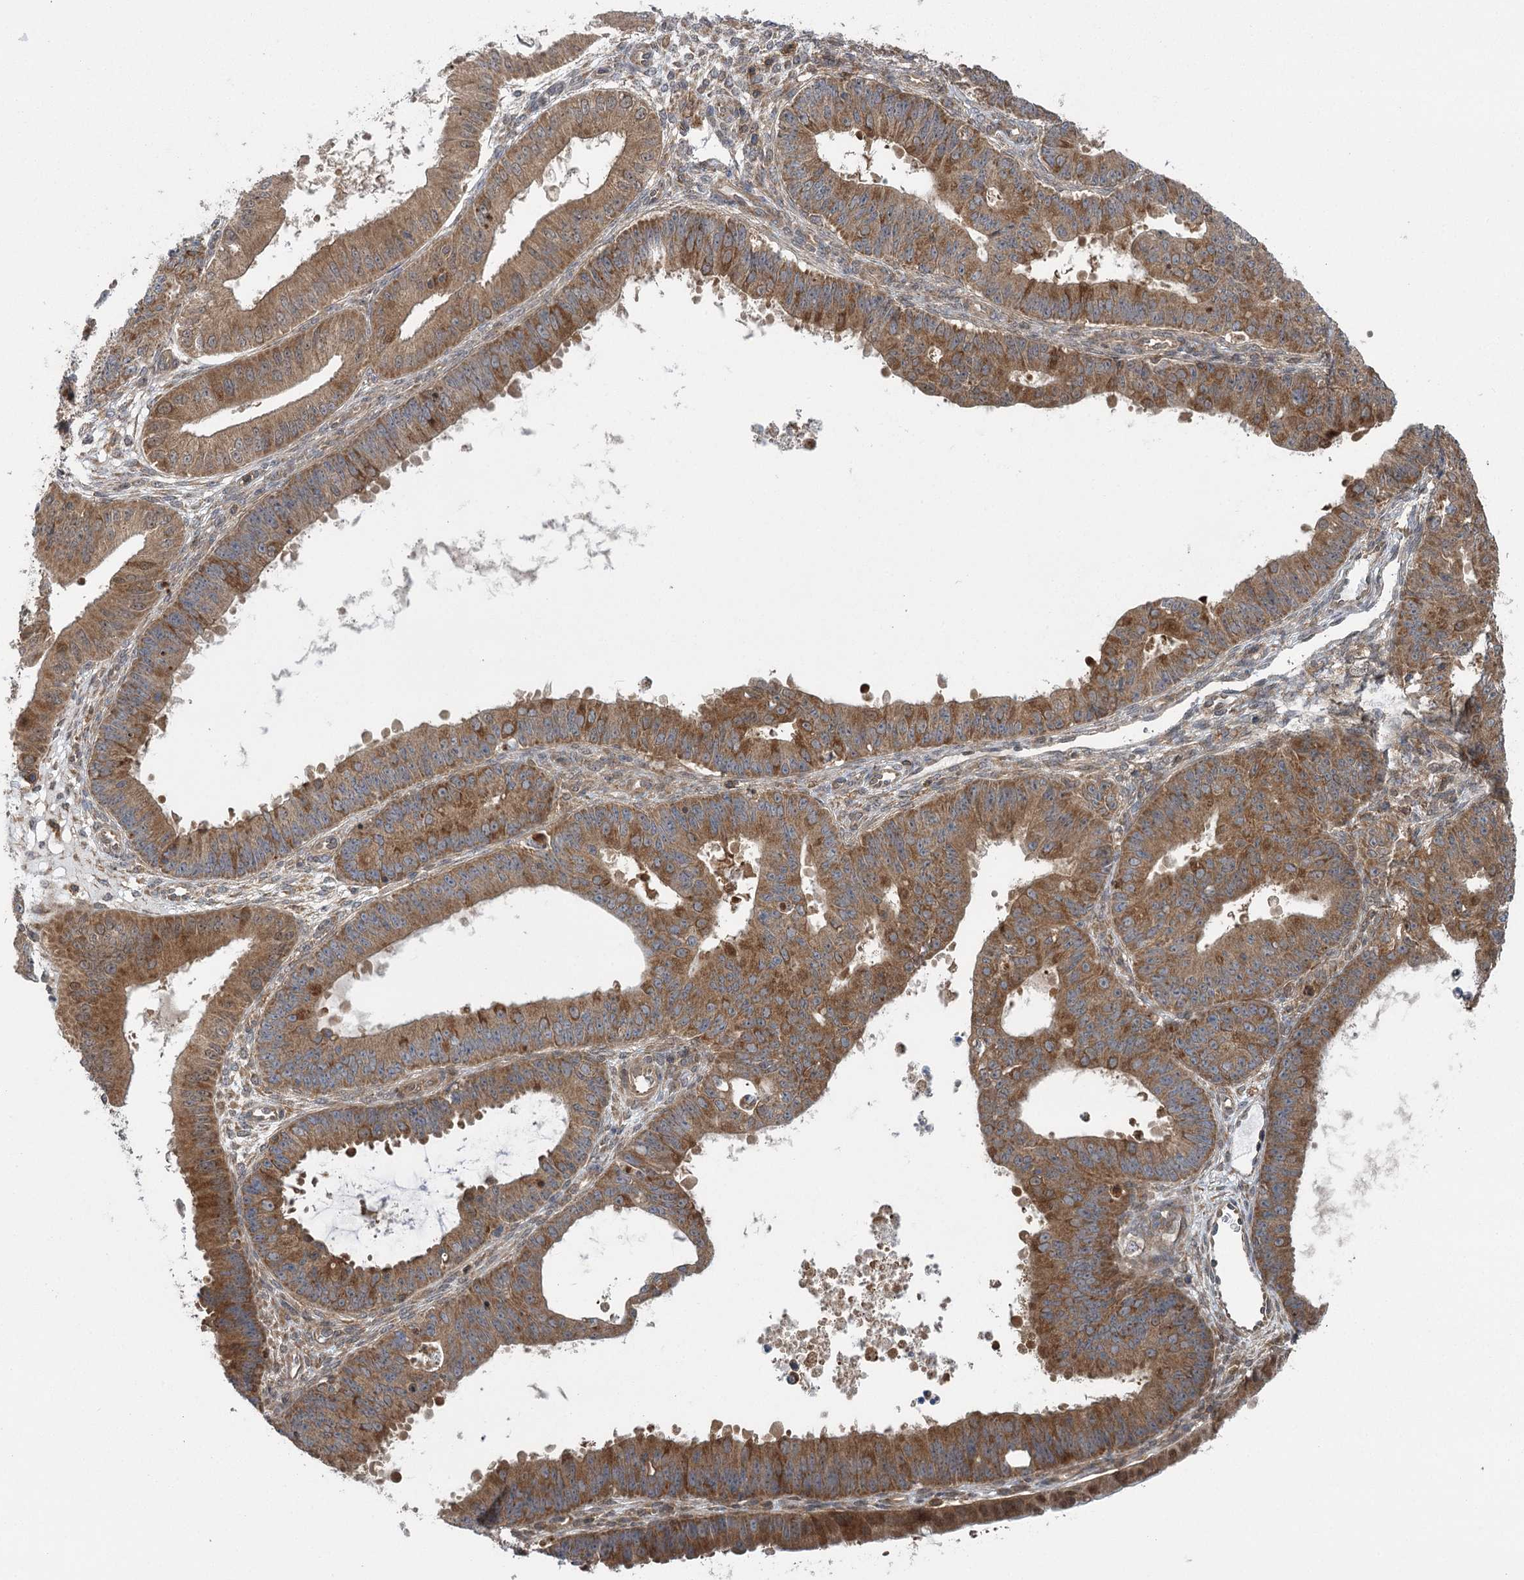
{"staining": {"intensity": "moderate", "quantity": ">75%", "location": "cytoplasmic/membranous"}, "tissue": "ovarian cancer", "cell_type": "Tumor cells", "image_type": "cancer", "snomed": [{"axis": "morphology", "description": "Carcinoma, endometroid"}, {"axis": "topography", "description": "Appendix"}, {"axis": "topography", "description": "Ovary"}], "caption": "Immunohistochemical staining of human ovarian endometroid carcinoma demonstrates medium levels of moderate cytoplasmic/membranous protein positivity in about >75% of tumor cells.", "gene": "C12orf4", "patient": {"sex": "female", "age": 42}}